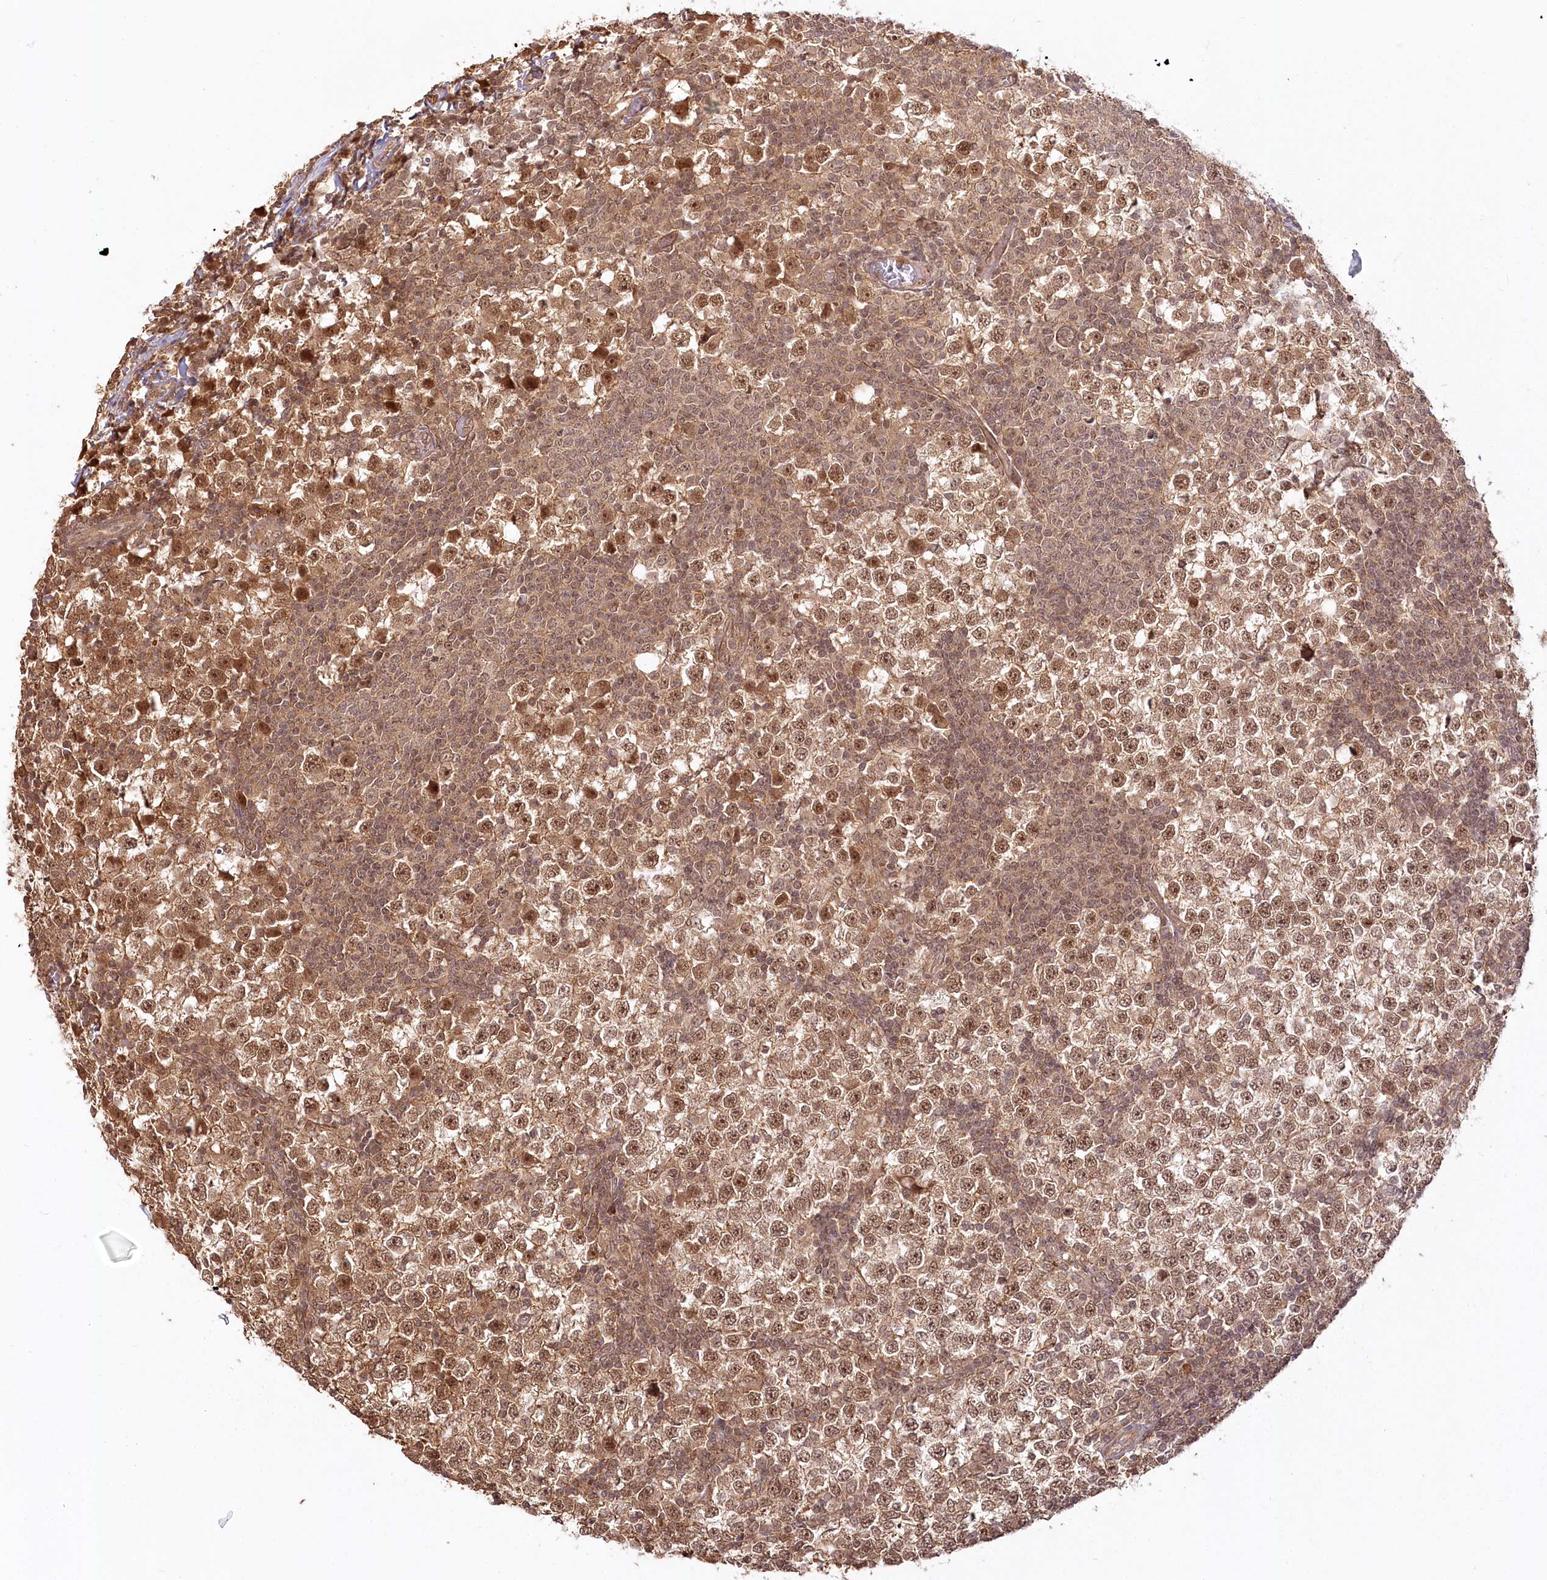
{"staining": {"intensity": "moderate", "quantity": ">75%", "location": "cytoplasmic/membranous,nuclear"}, "tissue": "testis cancer", "cell_type": "Tumor cells", "image_type": "cancer", "snomed": [{"axis": "morphology", "description": "Seminoma, NOS"}, {"axis": "topography", "description": "Testis"}], "caption": "A medium amount of moderate cytoplasmic/membranous and nuclear expression is present in about >75% of tumor cells in testis seminoma tissue.", "gene": "R3HDM2", "patient": {"sex": "male", "age": 65}}